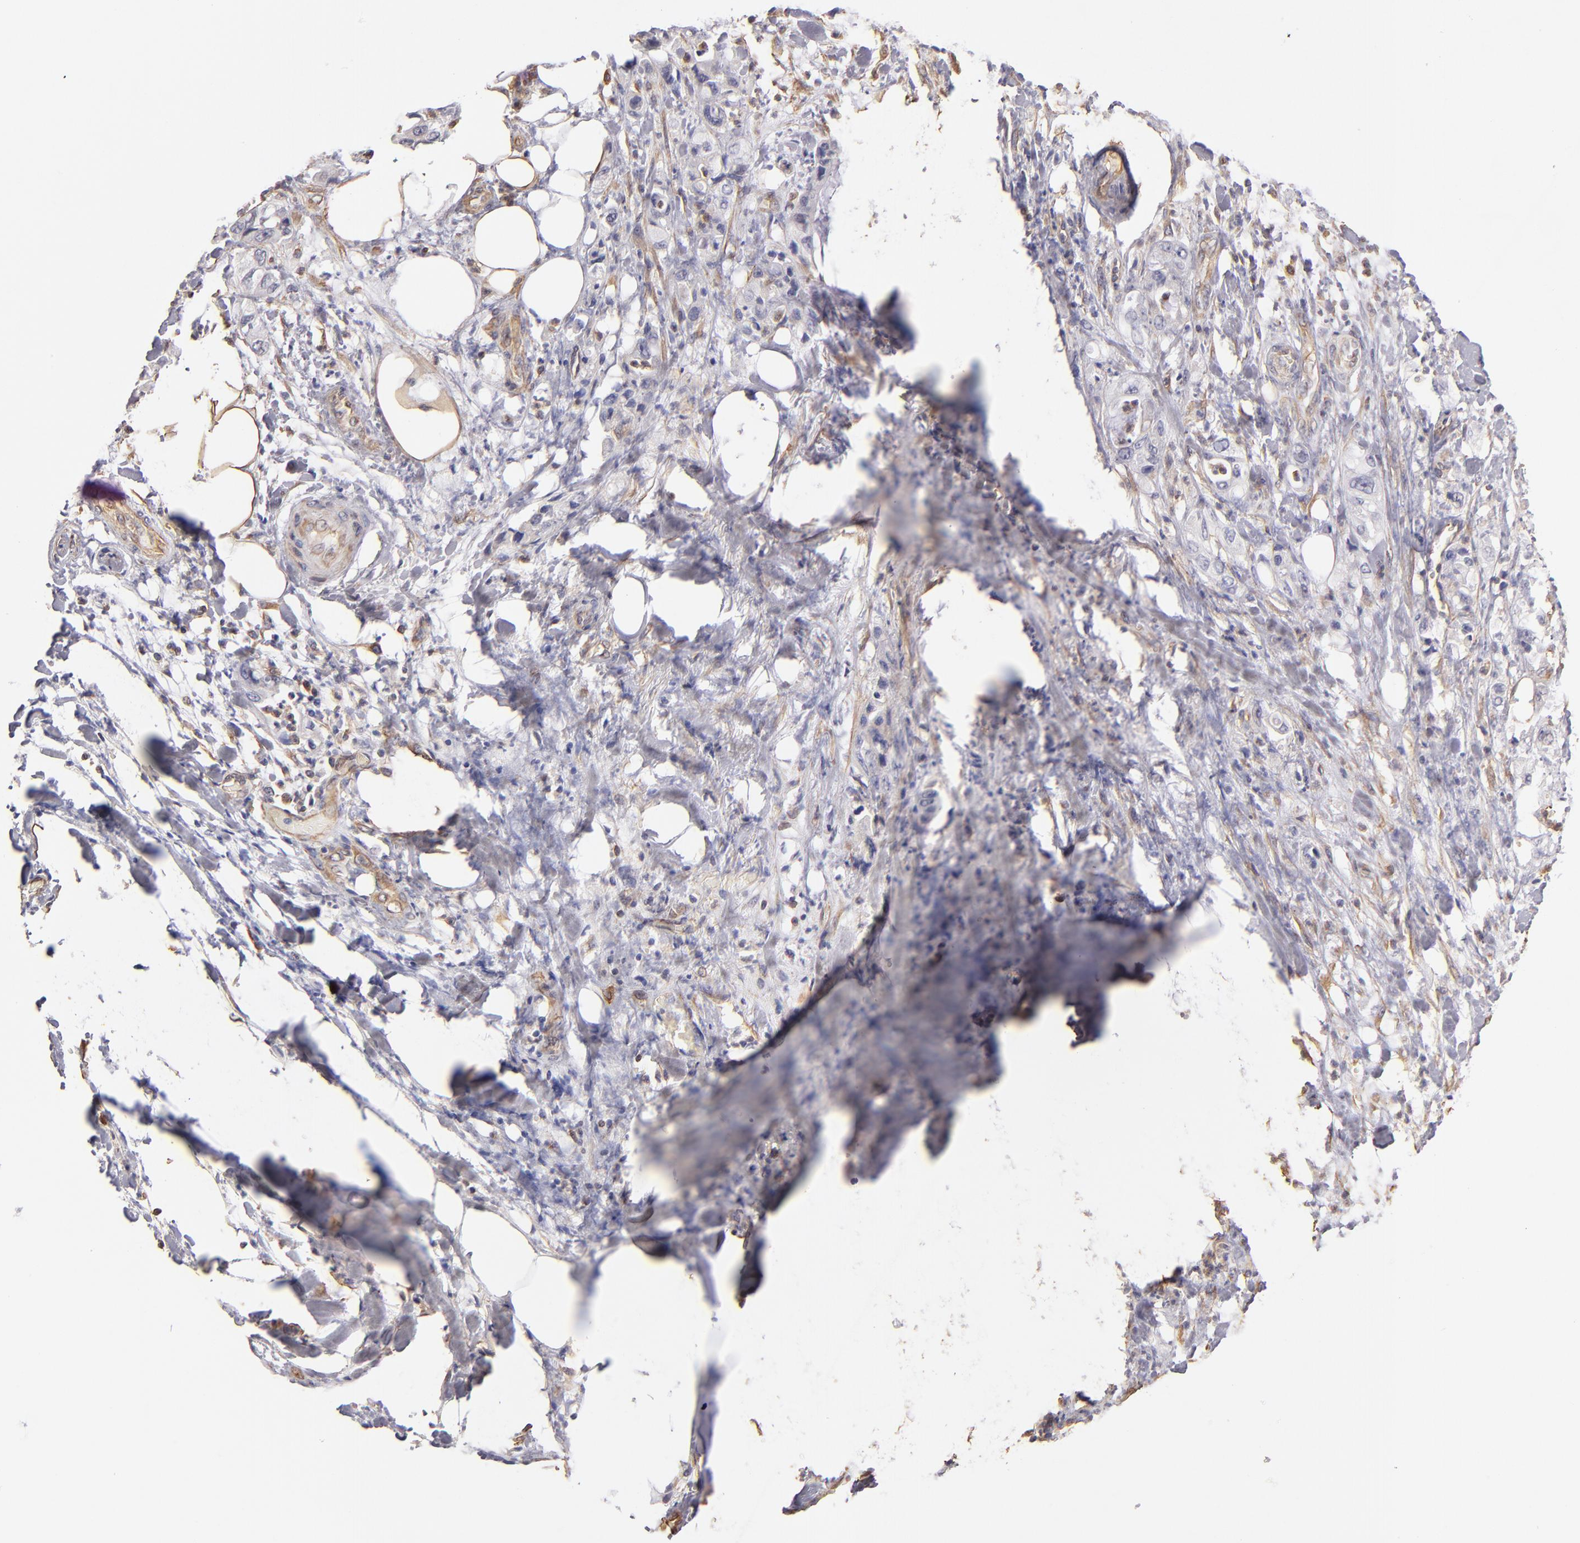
{"staining": {"intensity": "negative", "quantity": "none", "location": "none"}, "tissue": "pancreatic cancer", "cell_type": "Tumor cells", "image_type": "cancer", "snomed": [{"axis": "morphology", "description": "Adenocarcinoma, NOS"}, {"axis": "topography", "description": "Pancreas"}], "caption": "This is an immunohistochemistry micrograph of pancreatic cancer. There is no positivity in tumor cells.", "gene": "ABCC1", "patient": {"sex": "male", "age": 70}}